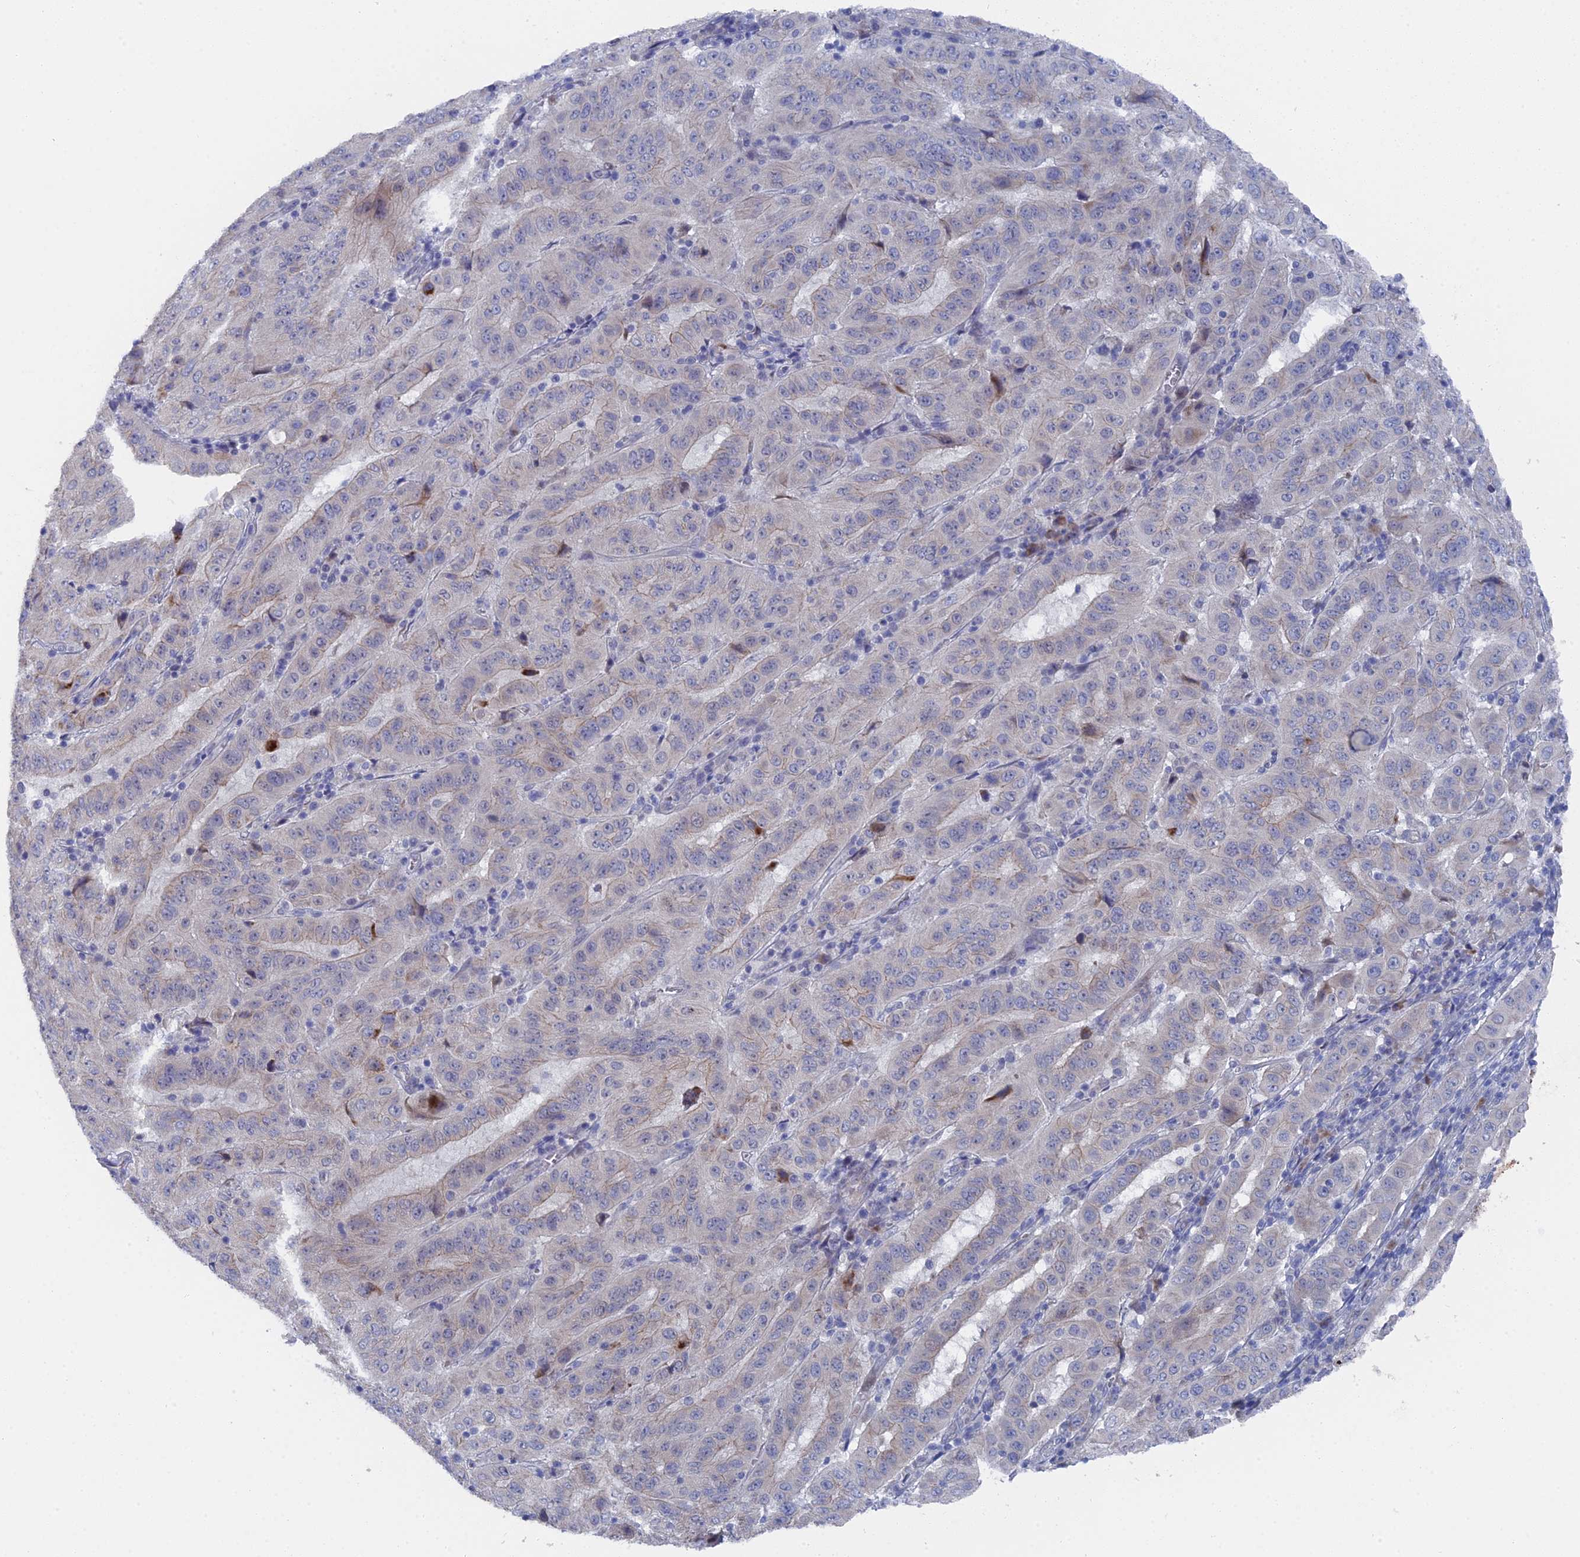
{"staining": {"intensity": "negative", "quantity": "none", "location": "none"}, "tissue": "pancreatic cancer", "cell_type": "Tumor cells", "image_type": "cancer", "snomed": [{"axis": "morphology", "description": "Adenocarcinoma, NOS"}, {"axis": "topography", "description": "Pancreas"}], "caption": "An image of pancreatic cancer stained for a protein shows no brown staining in tumor cells.", "gene": "TMEM161A", "patient": {"sex": "male", "age": 63}}